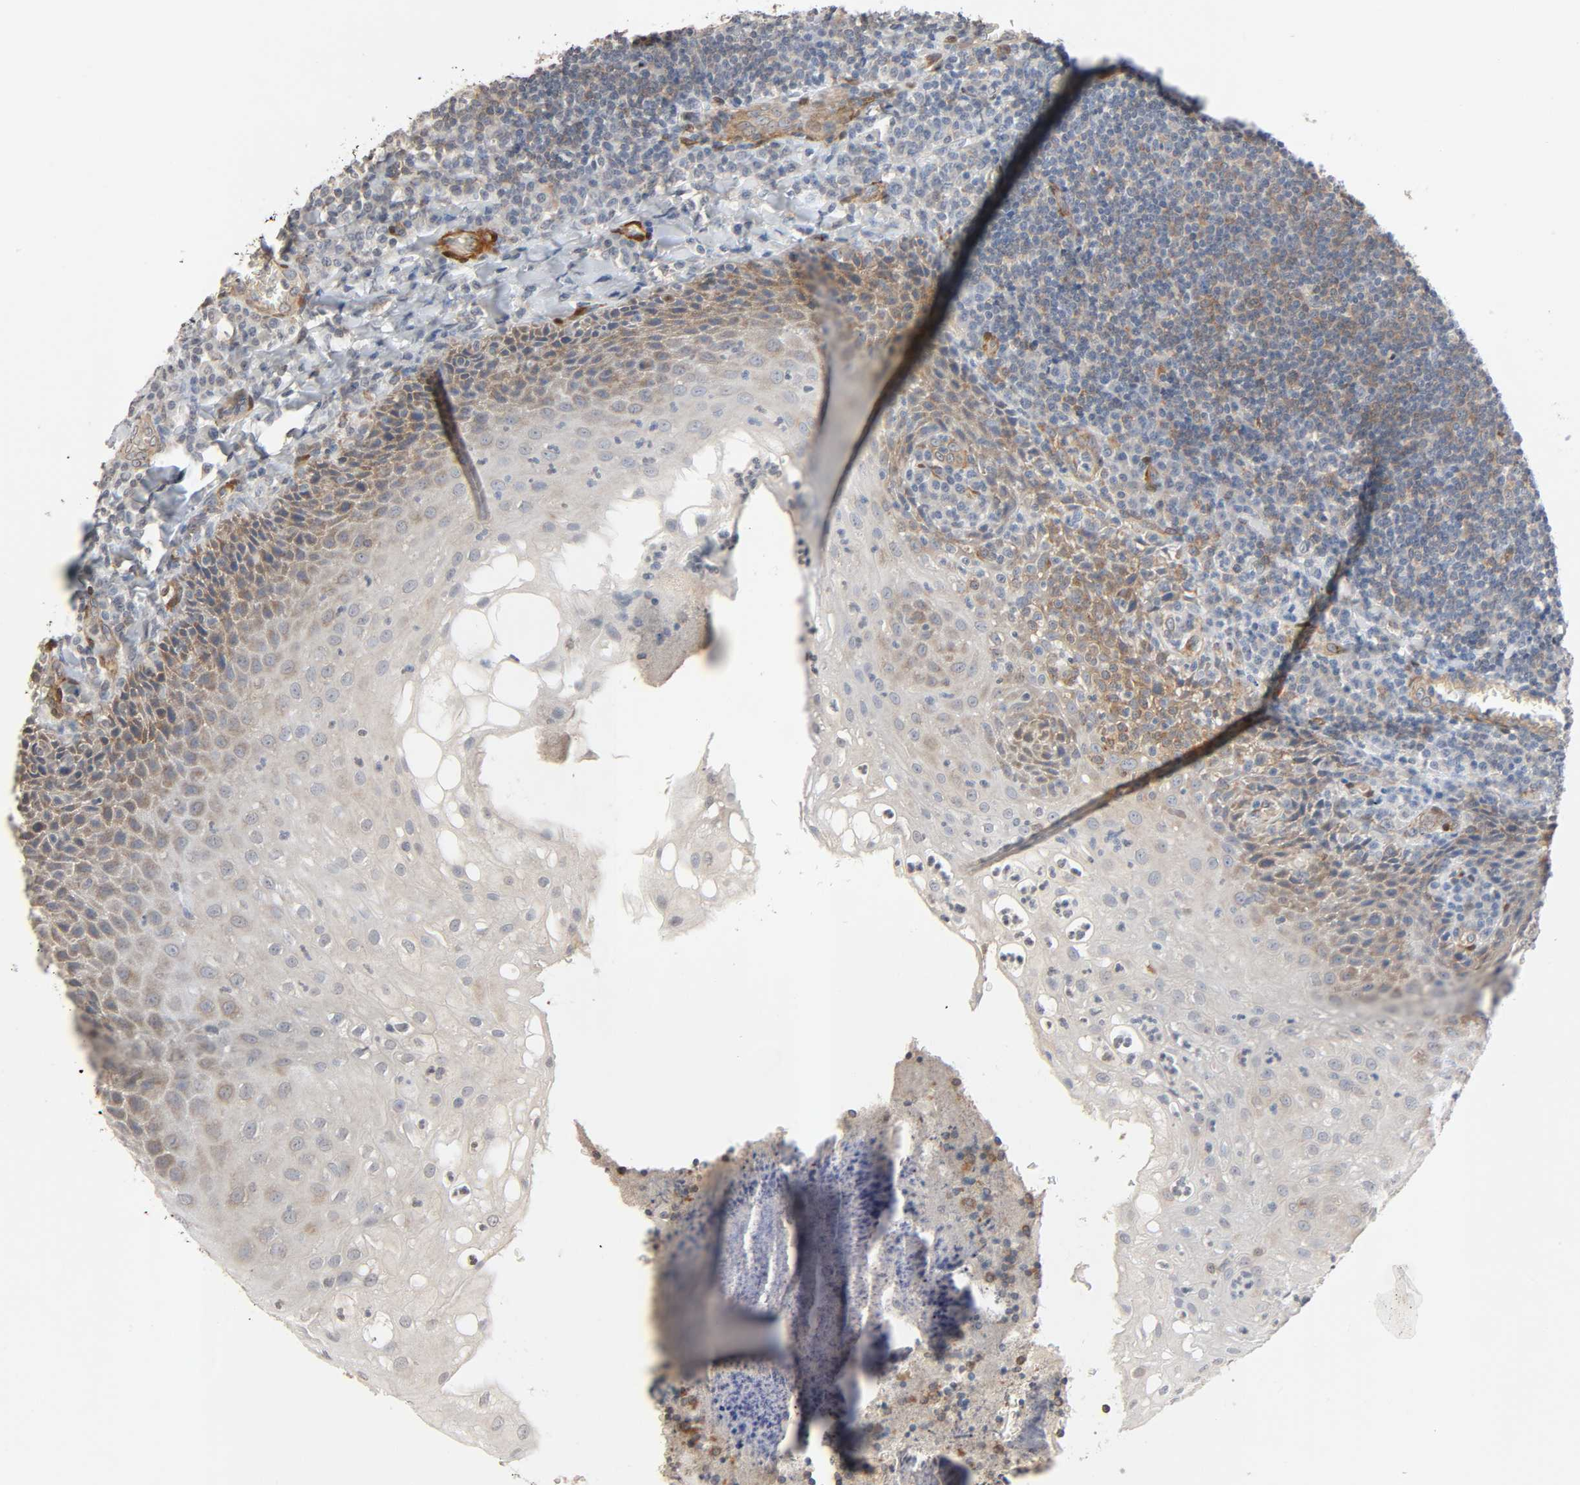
{"staining": {"intensity": "moderate", "quantity": ">75%", "location": "cytoplasmic/membranous"}, "tissue": "tonsil", "cell_type": "Germinal center cells", "image_type": "normal", "snomed": [{"axis": "morphology", "description": "Normal tissue, NOS"}, {"axis": "topography", "description": "Tonsil"}], "caption": "Immunohistochemistry (IHC) (DAB) staining of unremarkable tonsil shows moderate cytoplasmic/membranous protein positivity in about >75% of germinal center cells.", "gene": "PTK2", "patient": {"sex": "male", "age": 31}}